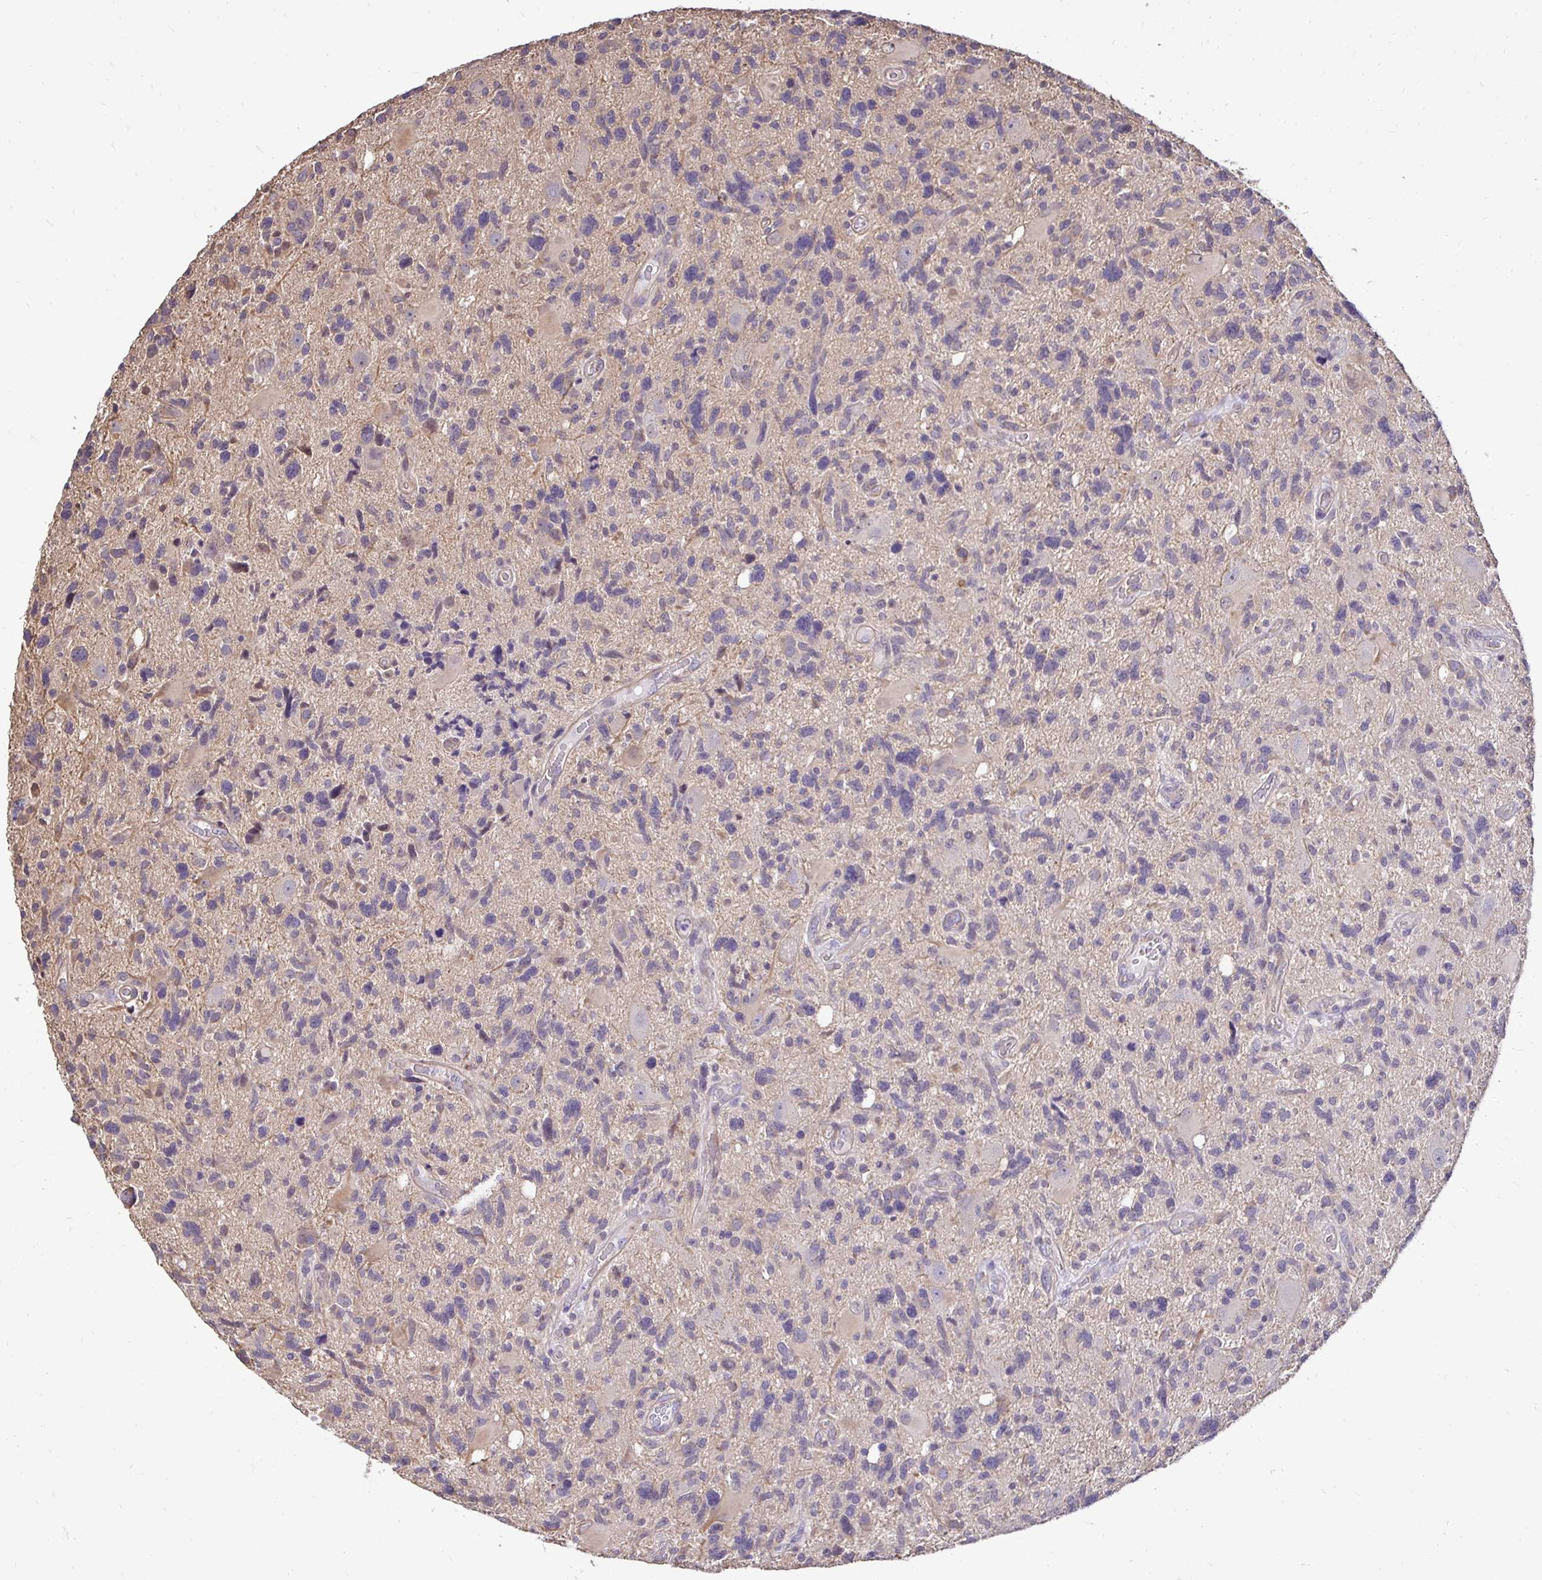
{"staining": {"intensity": "negative", "quantity": "none", "location": "none"}, "tissue": "glioma", "cell_type": "Tumor cells", "image_type": "cancer", "snomed": [{"axis": "morphology", "description": "Glioma, malignant, High grade"}, {"axis": "topography", "description": "Brain"}], "caption": "Immunohistochemical staining of glioma reveals no significant positivity in tumor cells.", "gene": "SLC9A1", "patient": {"sex": "male", "age": 49}}